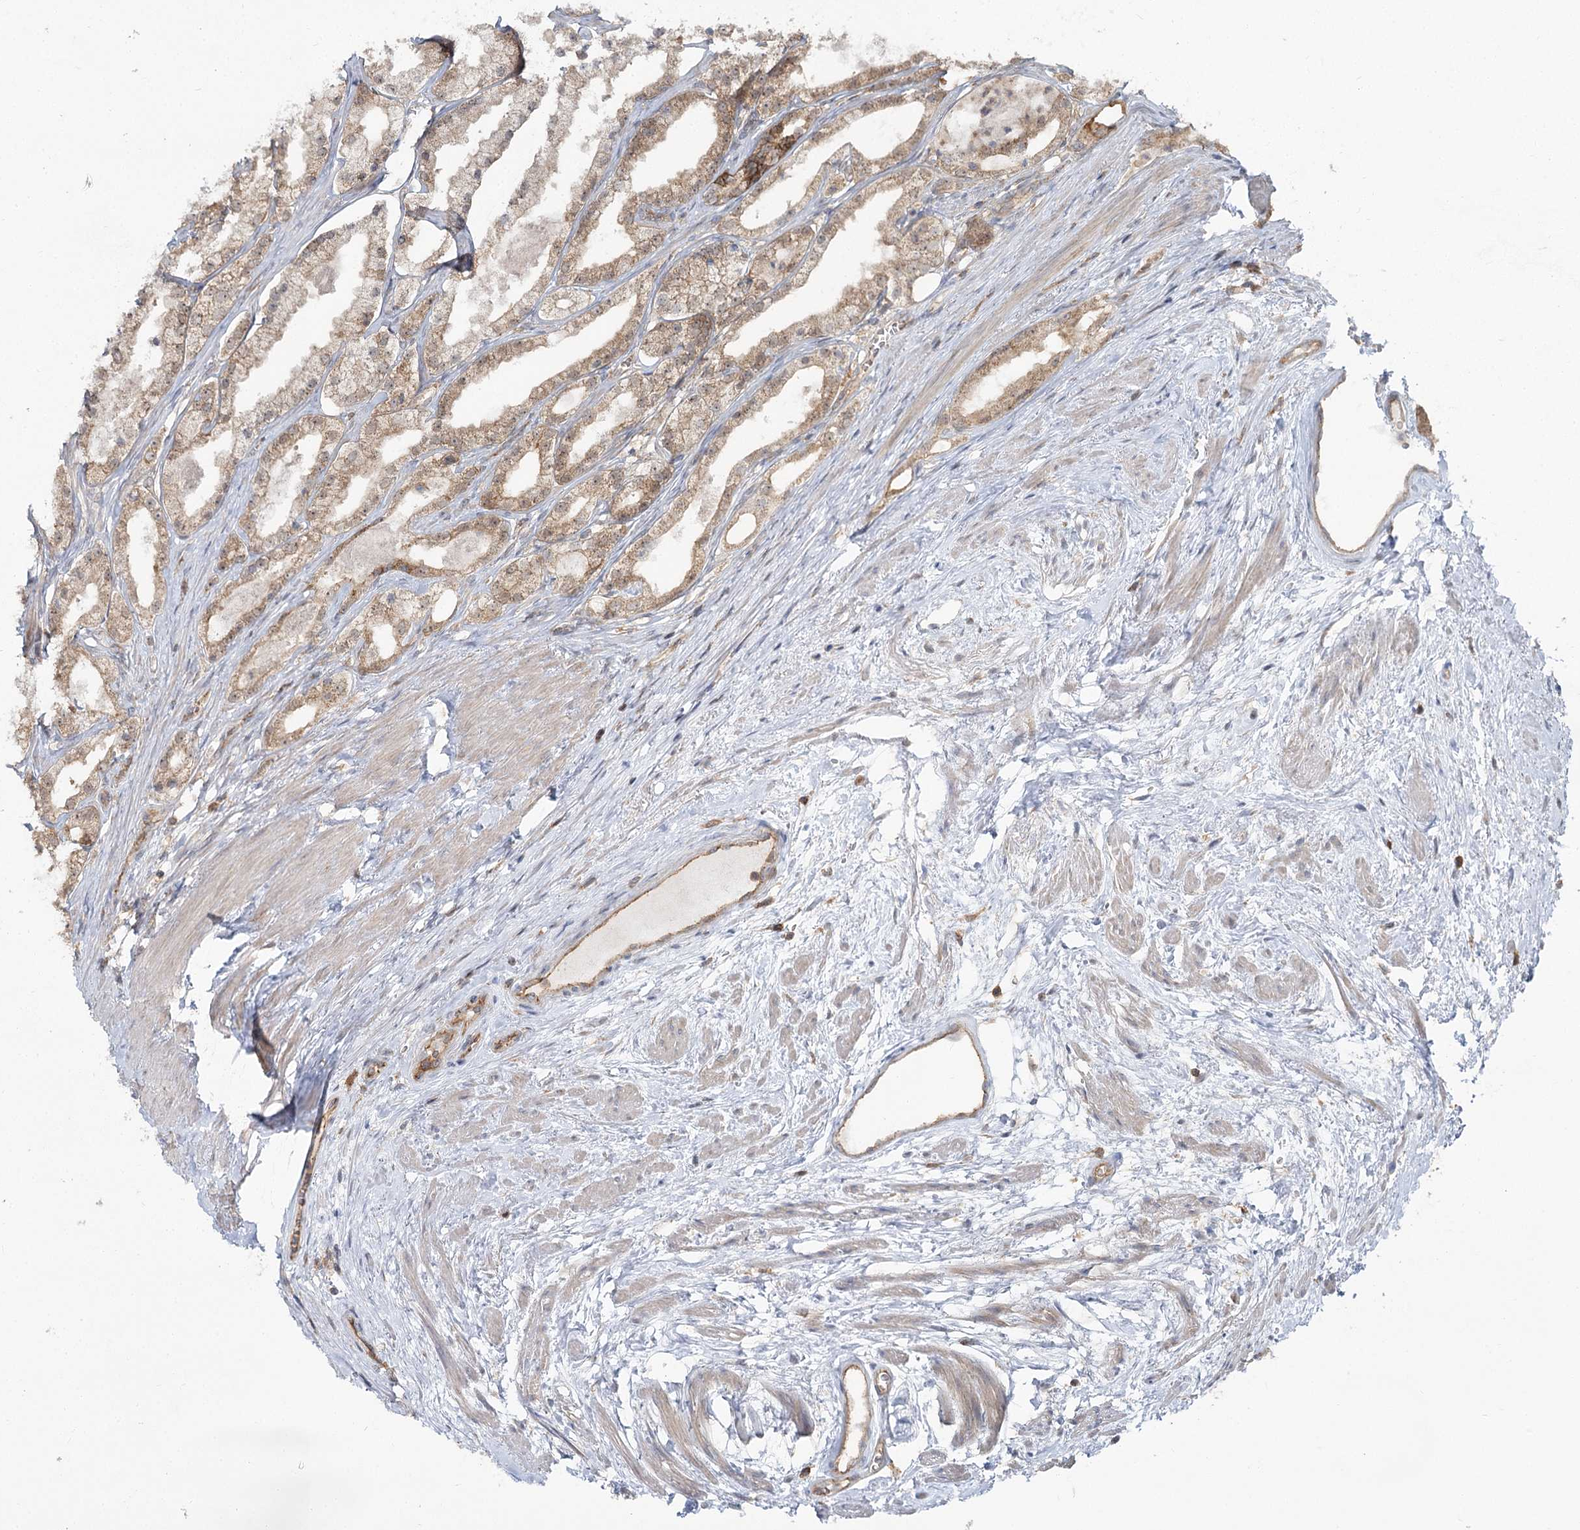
{"staining": {"intensity": "moderate", "quantity": ">75%", "location": "cytoplasmic/membranous"}, "tissue": "prostate cancer", "cell_type": "Tumor cells", "image_type": "cancer", "snomed": [{"axis": "morphology", "description": "Adenocarcinoma, High grade"}, {"axis": "topography", "description": "Prostate"}], "caption": "Brown immunohistochemical staining in high-grade adenocarcinoma (prostate) exhibits moderate cytoplasmic/membranous expression in approximately >75% of tumor cells.", "gene": "PCBD2", "patient": {"sex": "male", "age": 68}}